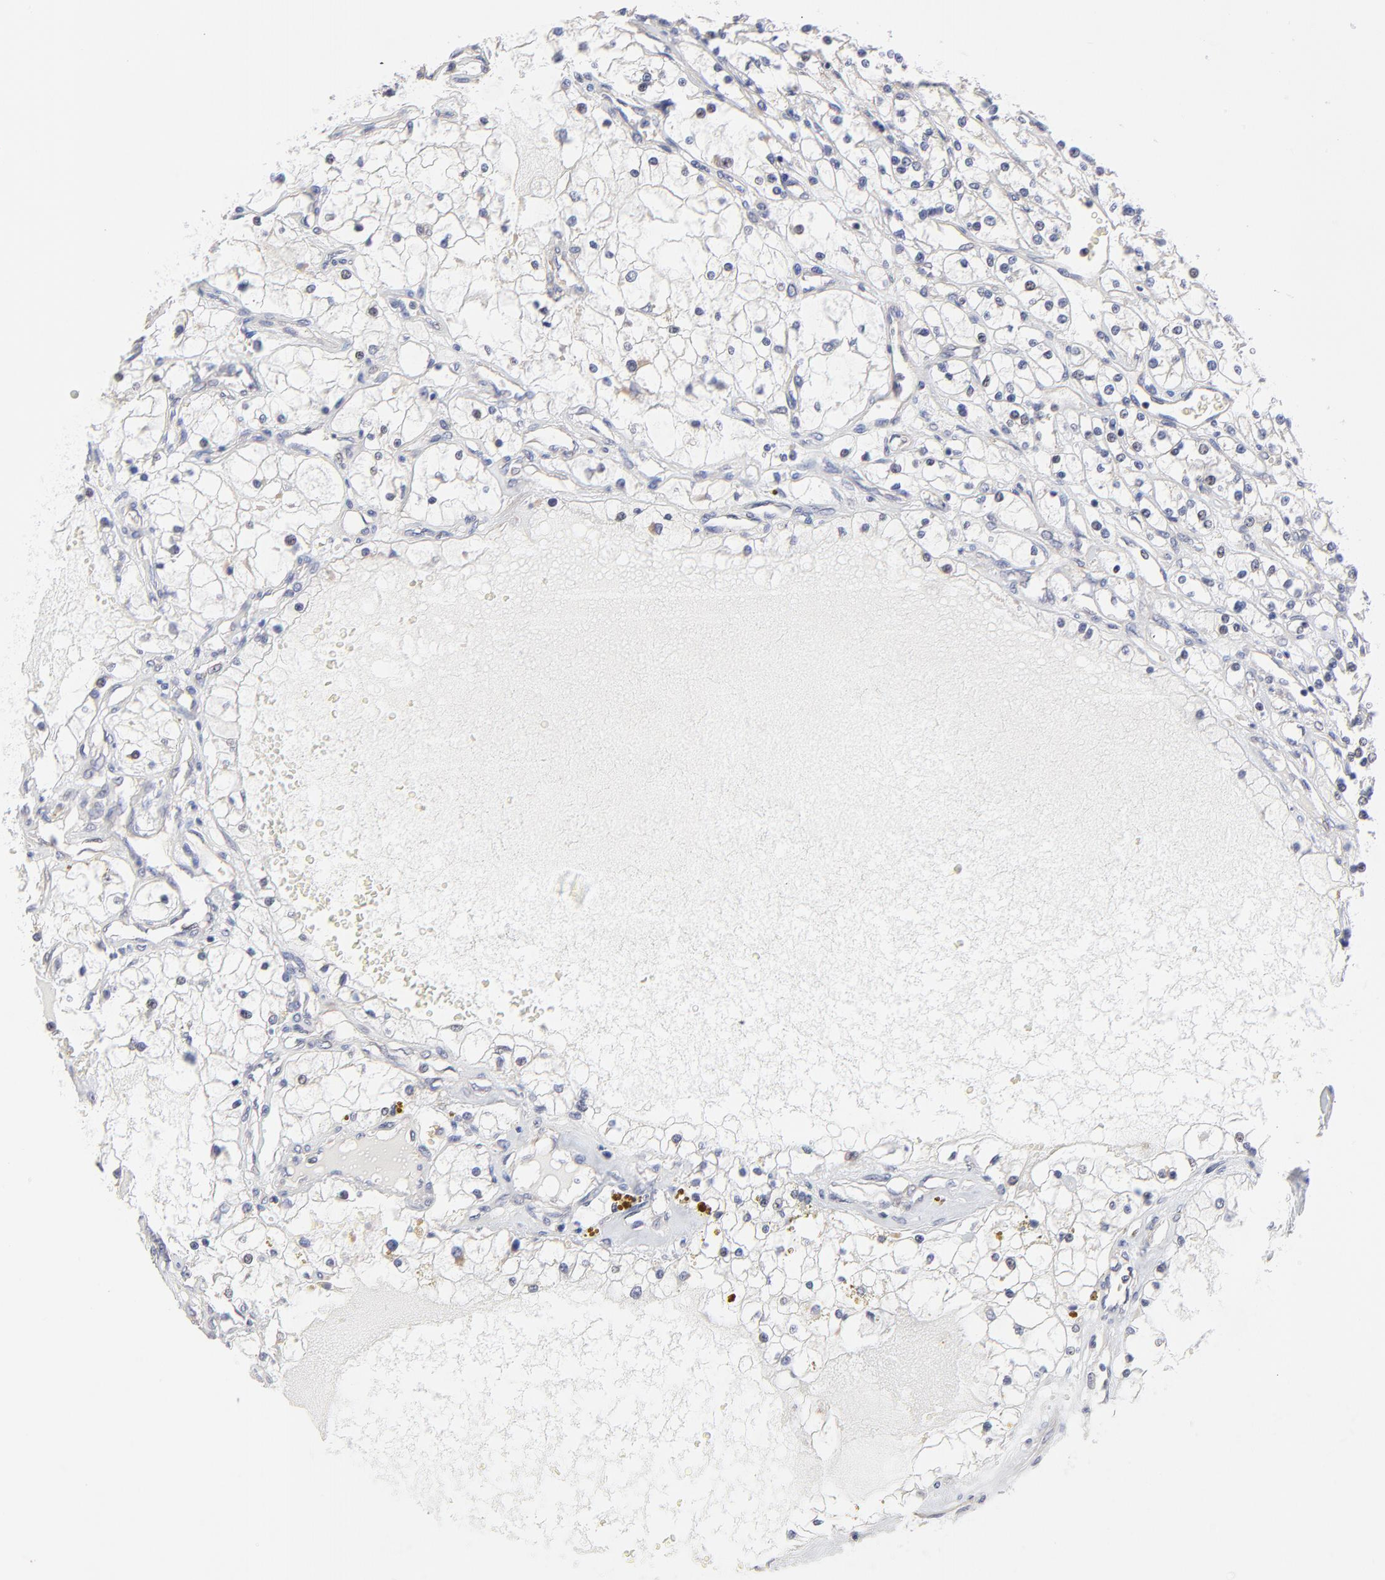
{"staining": {"intensity": "negative", "quantity": "none", "location": "none"}, "tissue": "renal cancer", "cell_type": "Tumor cells", "image_type": "cancer", "snomed": [{"axis": "morphology", "description": "Adenocarcinoma, NOS"}, {"axis": "topography", "description": "Kidney"}], "caption": "IHC of renal adenocarcinoma demonstrates no positivity in tumor cells.", "gene": "FBXO8", "patient": {"sex": "male", "age": 61}}